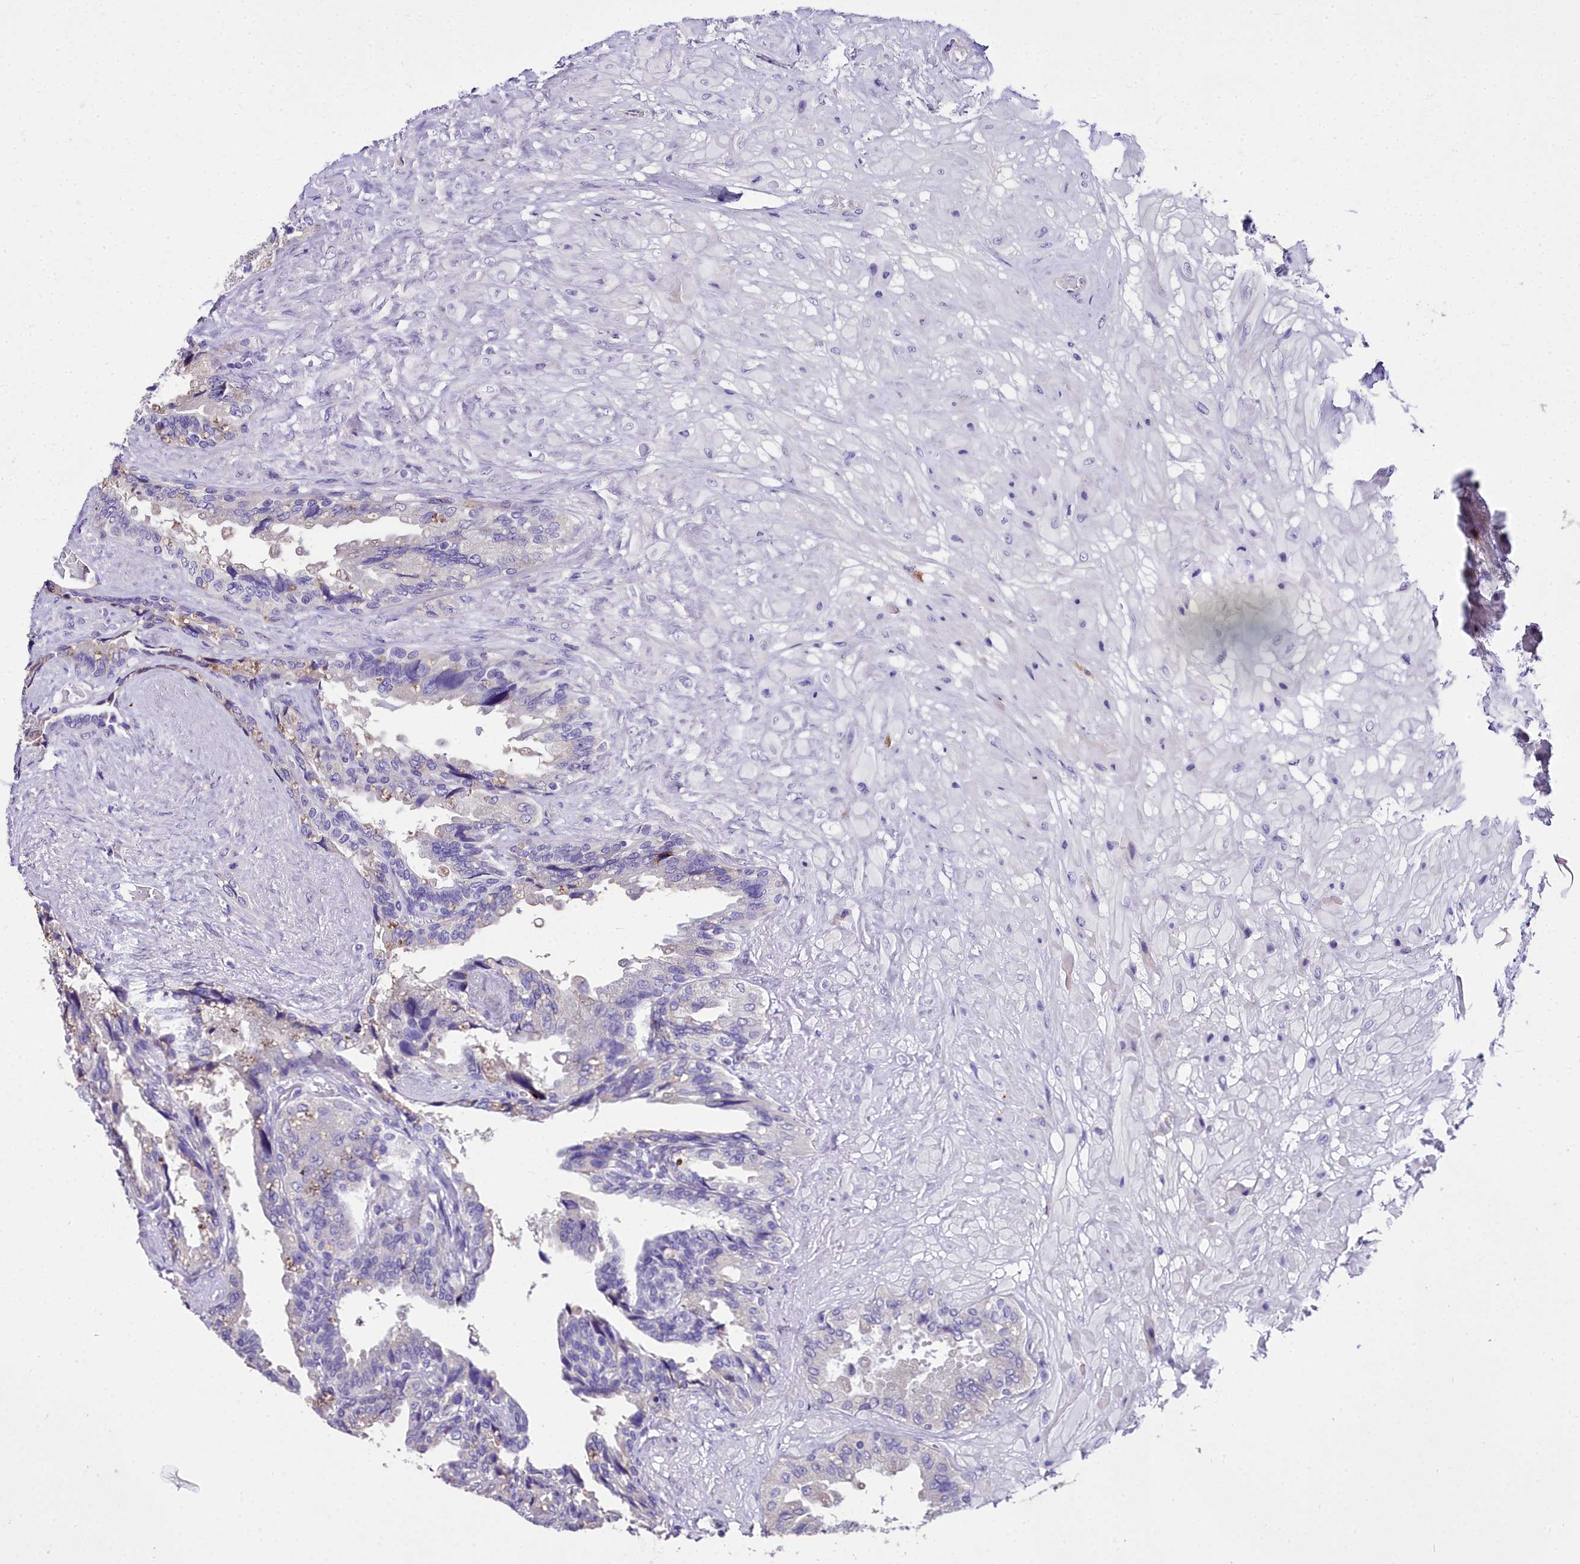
{"staining": {"intensity": "negative", "quantity": "none", "location": "none"}, "tissue": "seminal vesicle", "cell_type": "Glandular cells", "image_type": "normal", "snomed": [{"axis": "morphology", "description": "Normal tissue, NOS"}, {"axis": "topography", "description": "Seminal veicle"}, {"axis": "topography", "description": "Peripheral nerve tissue"}], "caption": "High power microscopy image of an immunohistochemistry (IHC) photomicrograph of normal seminal vesicle, revealing no significant expression in glandular cells.", "gene": "MS4A18", "patient": {"sex": "male", "age": 60}}